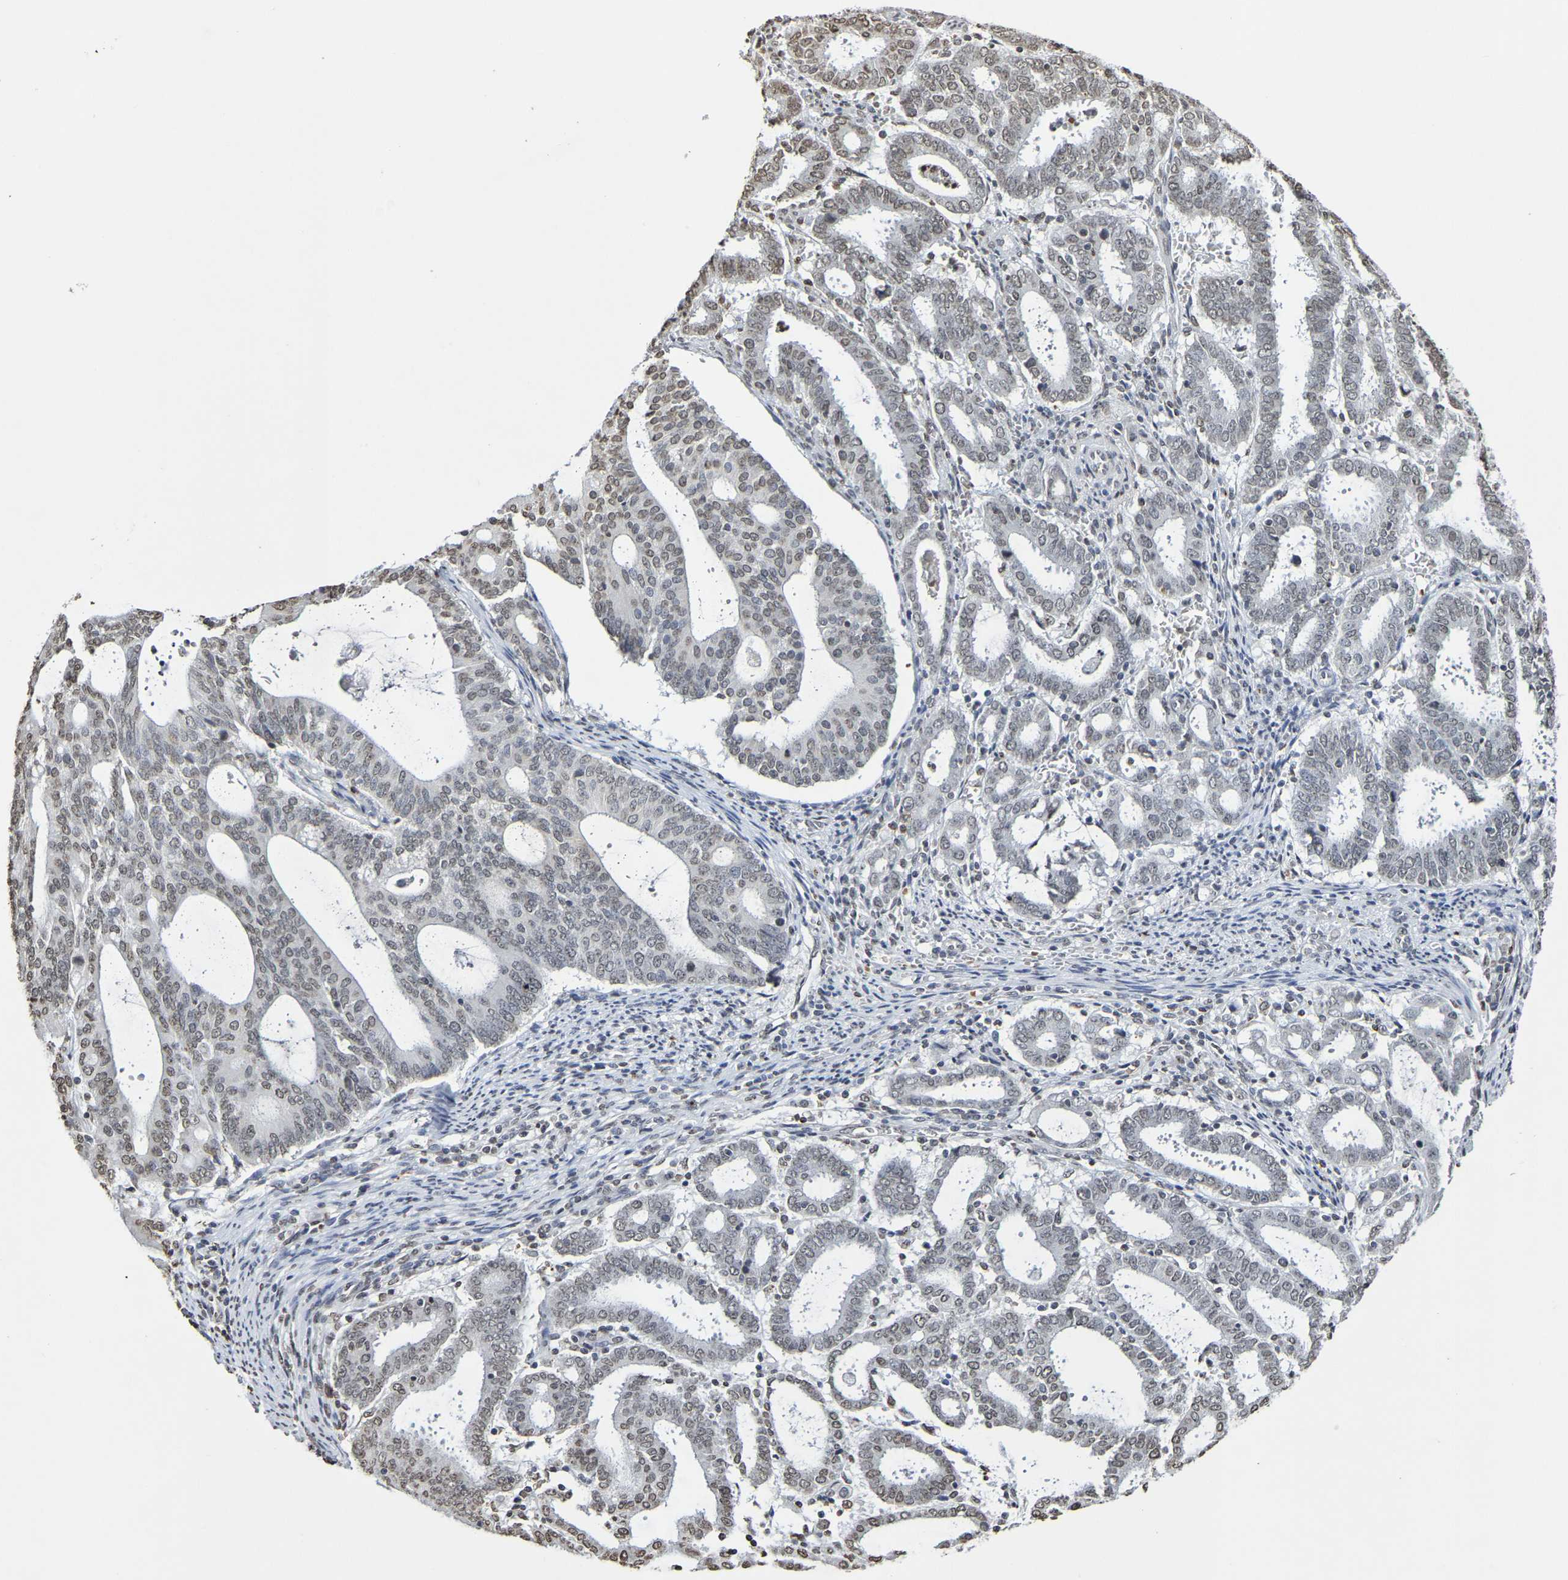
{"staining": {"intensity": "weak", "quantity": "<25%", "location": "nuclear"}, "tissue": "endometrial cancer", "cell_type": "Tumor cells", "image_type": "cancer", "snomed": [{"axis": "morphology", "description": "Adenocarcinoma, NOS"}, {"axis": "topography", "description": "Uterus"}], "caption": "Immunohistochemistry (IHC) micrograph of neoplastic tissue: human endometrial cancer stained with DAB (3,3'-diaminobenzidine) shows no significant protein positivity in tumor cells.", "gene": "ATF4", "patient": {"sex": "female", "age": 83}}